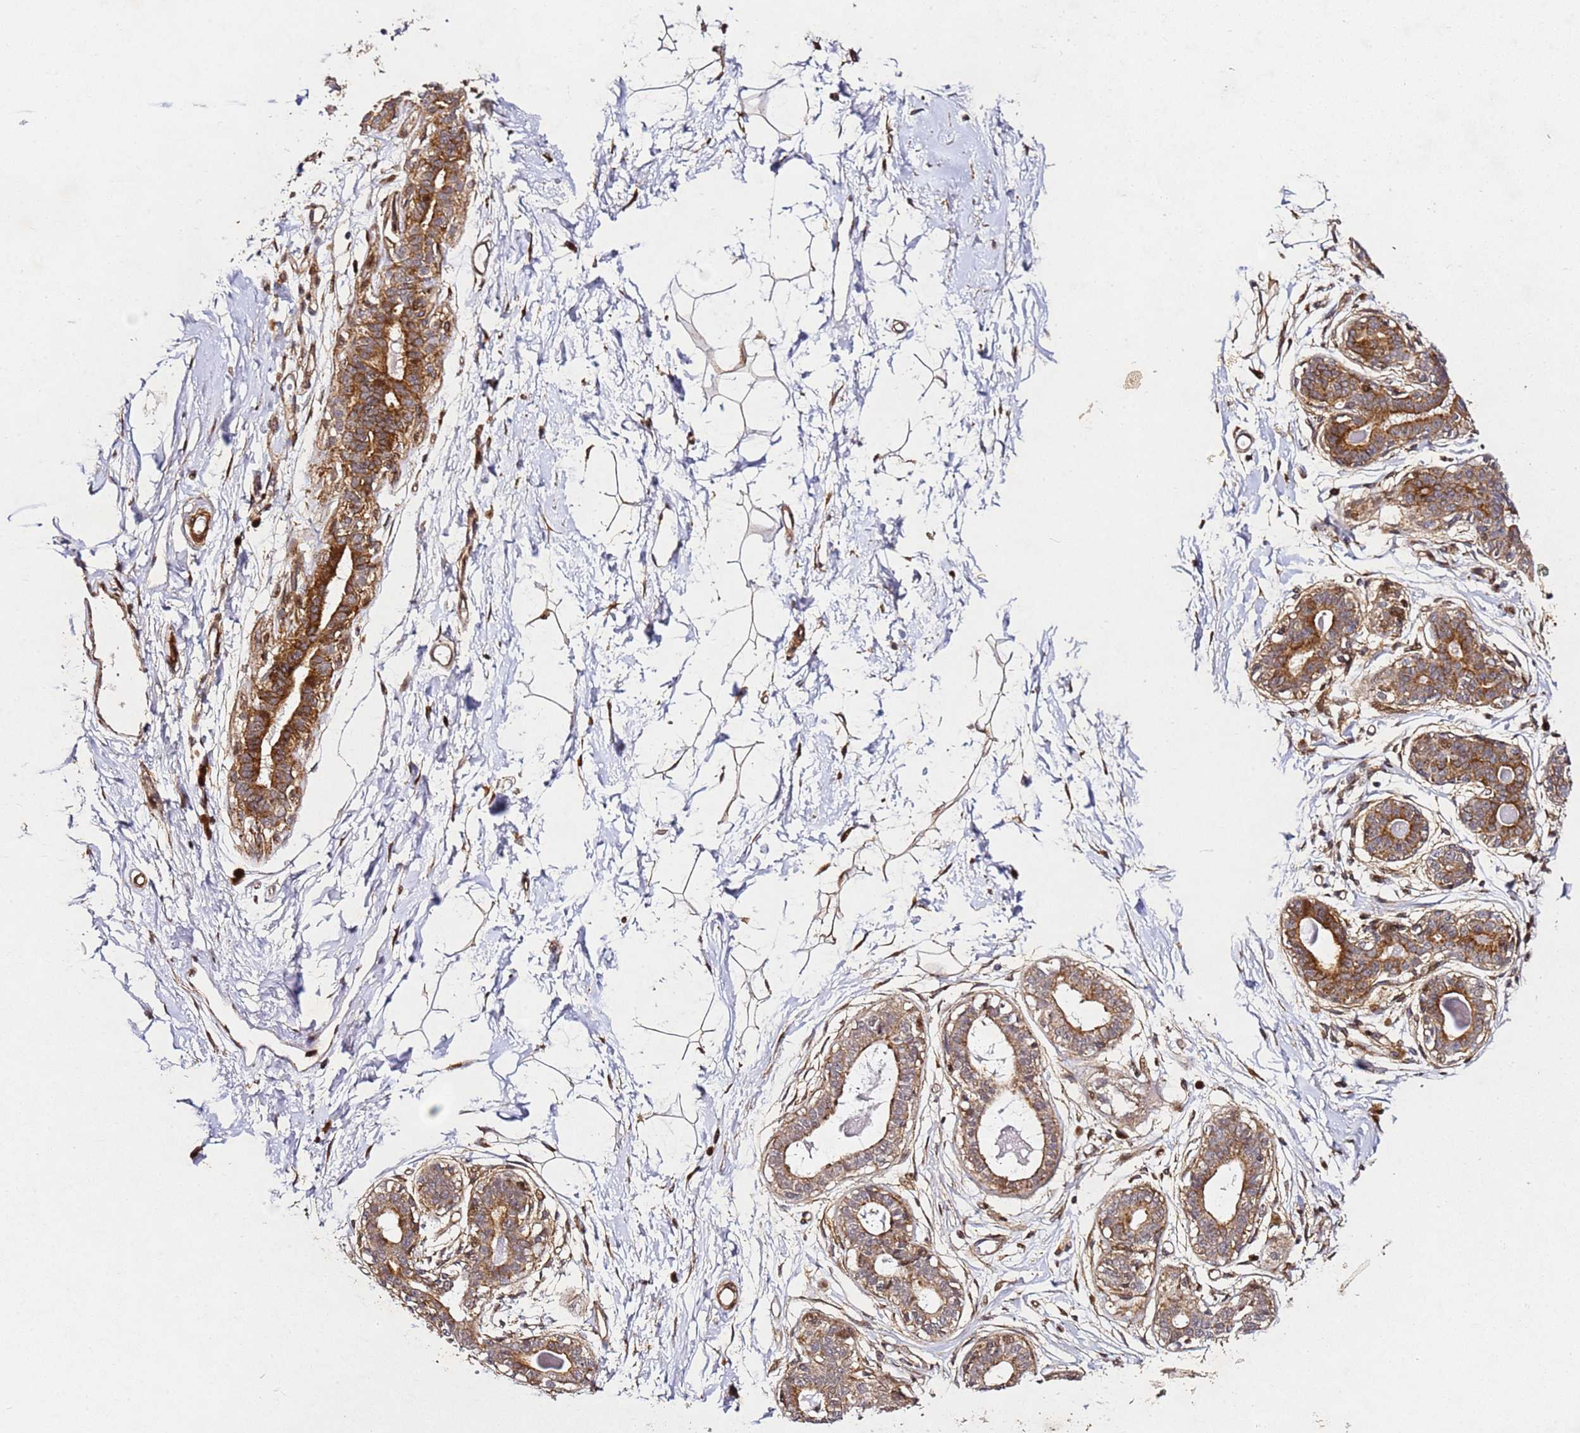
{"staining": {"intensity": "moderate", "quantity": ">75%", "location": "cytoplasmic/membranous"}, "tissue": "breast", "cell_type": "Adipocytes", "image_type": "normal", "snomed": [{"axis": "morphology", "description": "Normal tissue, NOS"}, {"axis": "topography", "description": "Breast"}], "caption": "Breast stained with DAB (3,3'-diaminobenzidine) IHC exhibits medium levels of moderate cytoplasmic/membranous positivity in about >75% of adipocytes.", "gene": "ZNF296", "patient": {"sex": "female", "age": 45}}